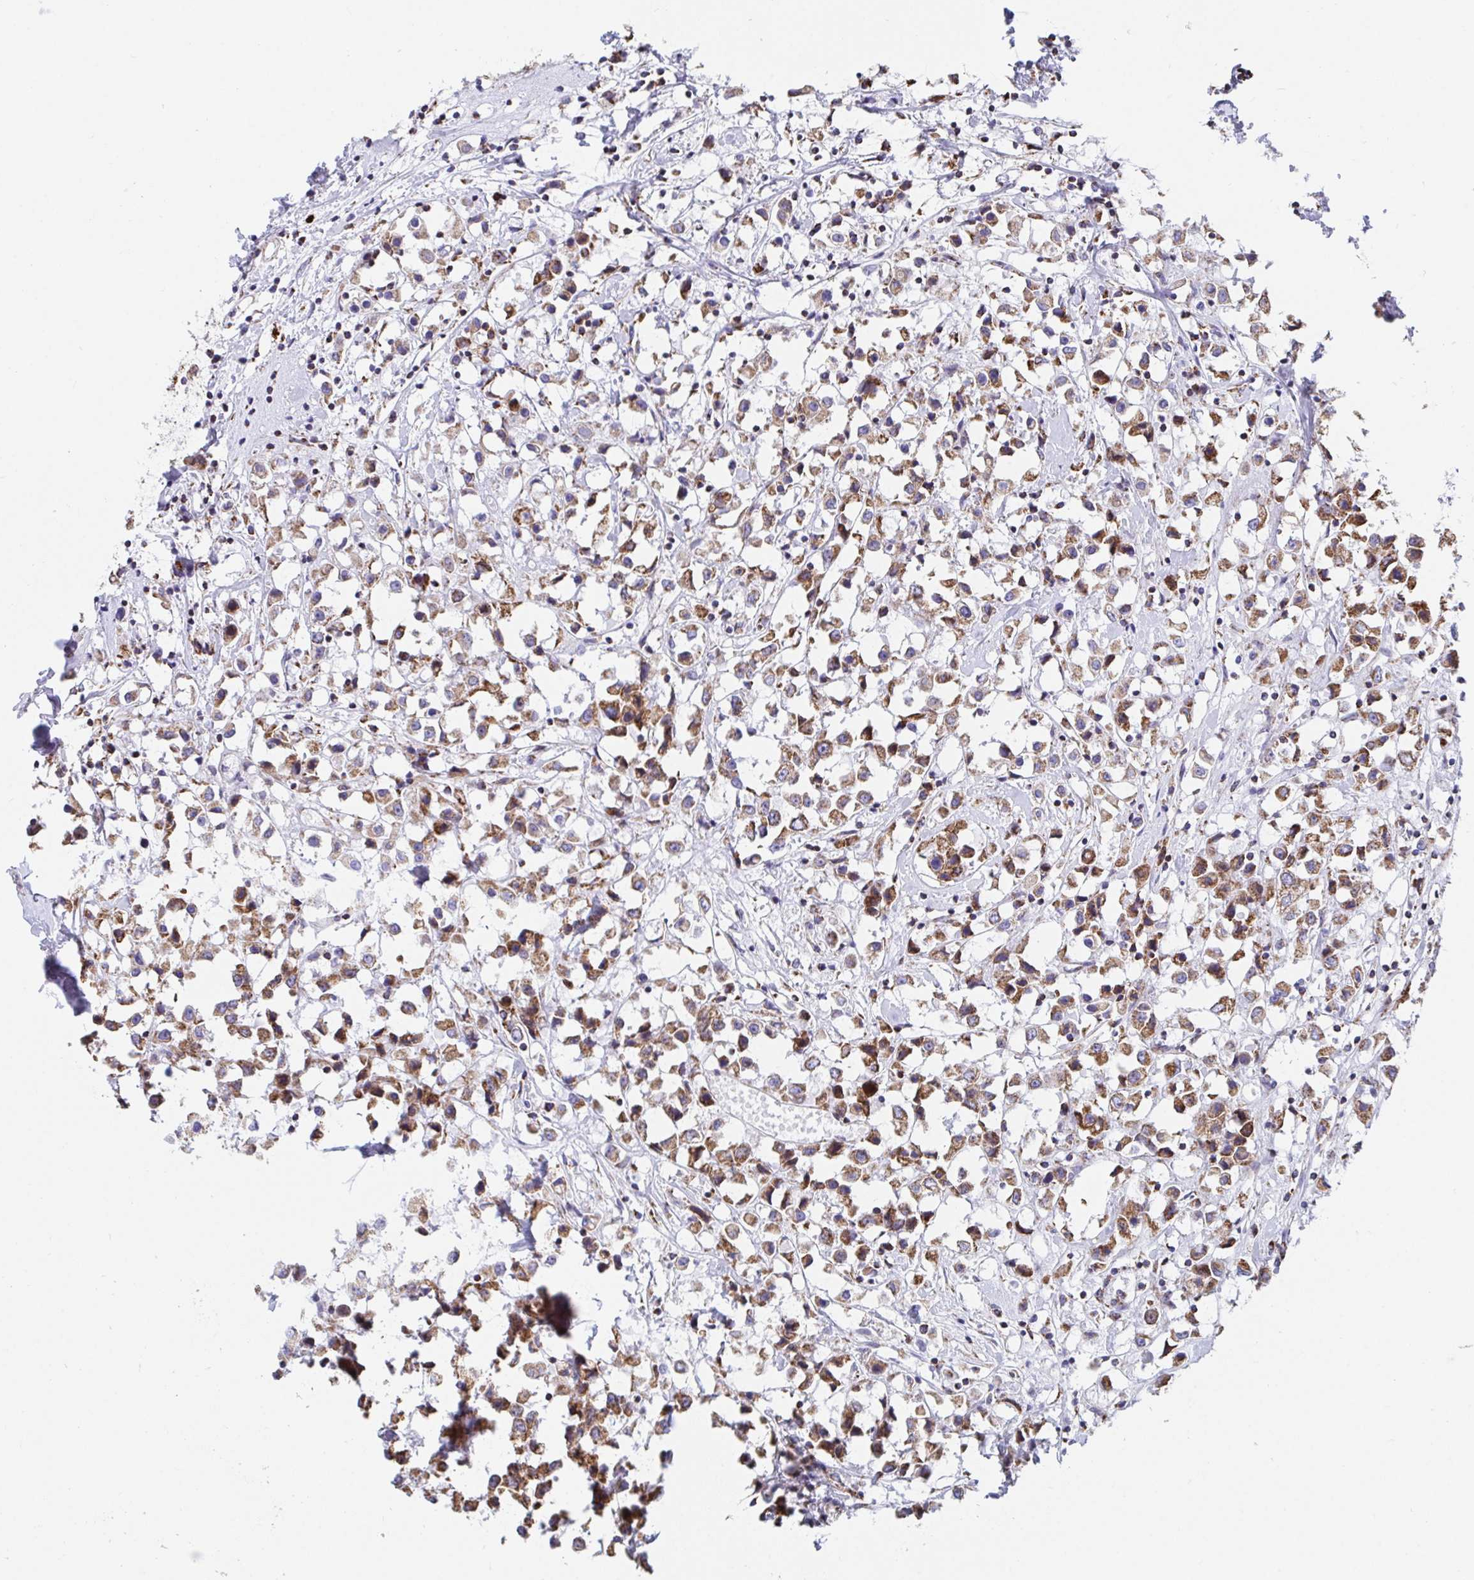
{"staining": {"intensity": "moderate", "quantity": ">75%", "location": "cytoplasmic/membranous"}, "tissue": "breast cancer", "cell_type": "Tumor cells", "image_type": "cancer", "snomed": [{"axis": "morphology", "description": "Duct carcinoma"}, {"axis": "topography", "description": "Breast"}], "caption": "A high-resolution histopathology image shows IHC staining of breast cancer, which reveals moderate cytoplasmic/membranous positivity in about >75% of tumor cells.", "gene": "ATP5MJ", "patient": {"sex": "female", "age": 61}}